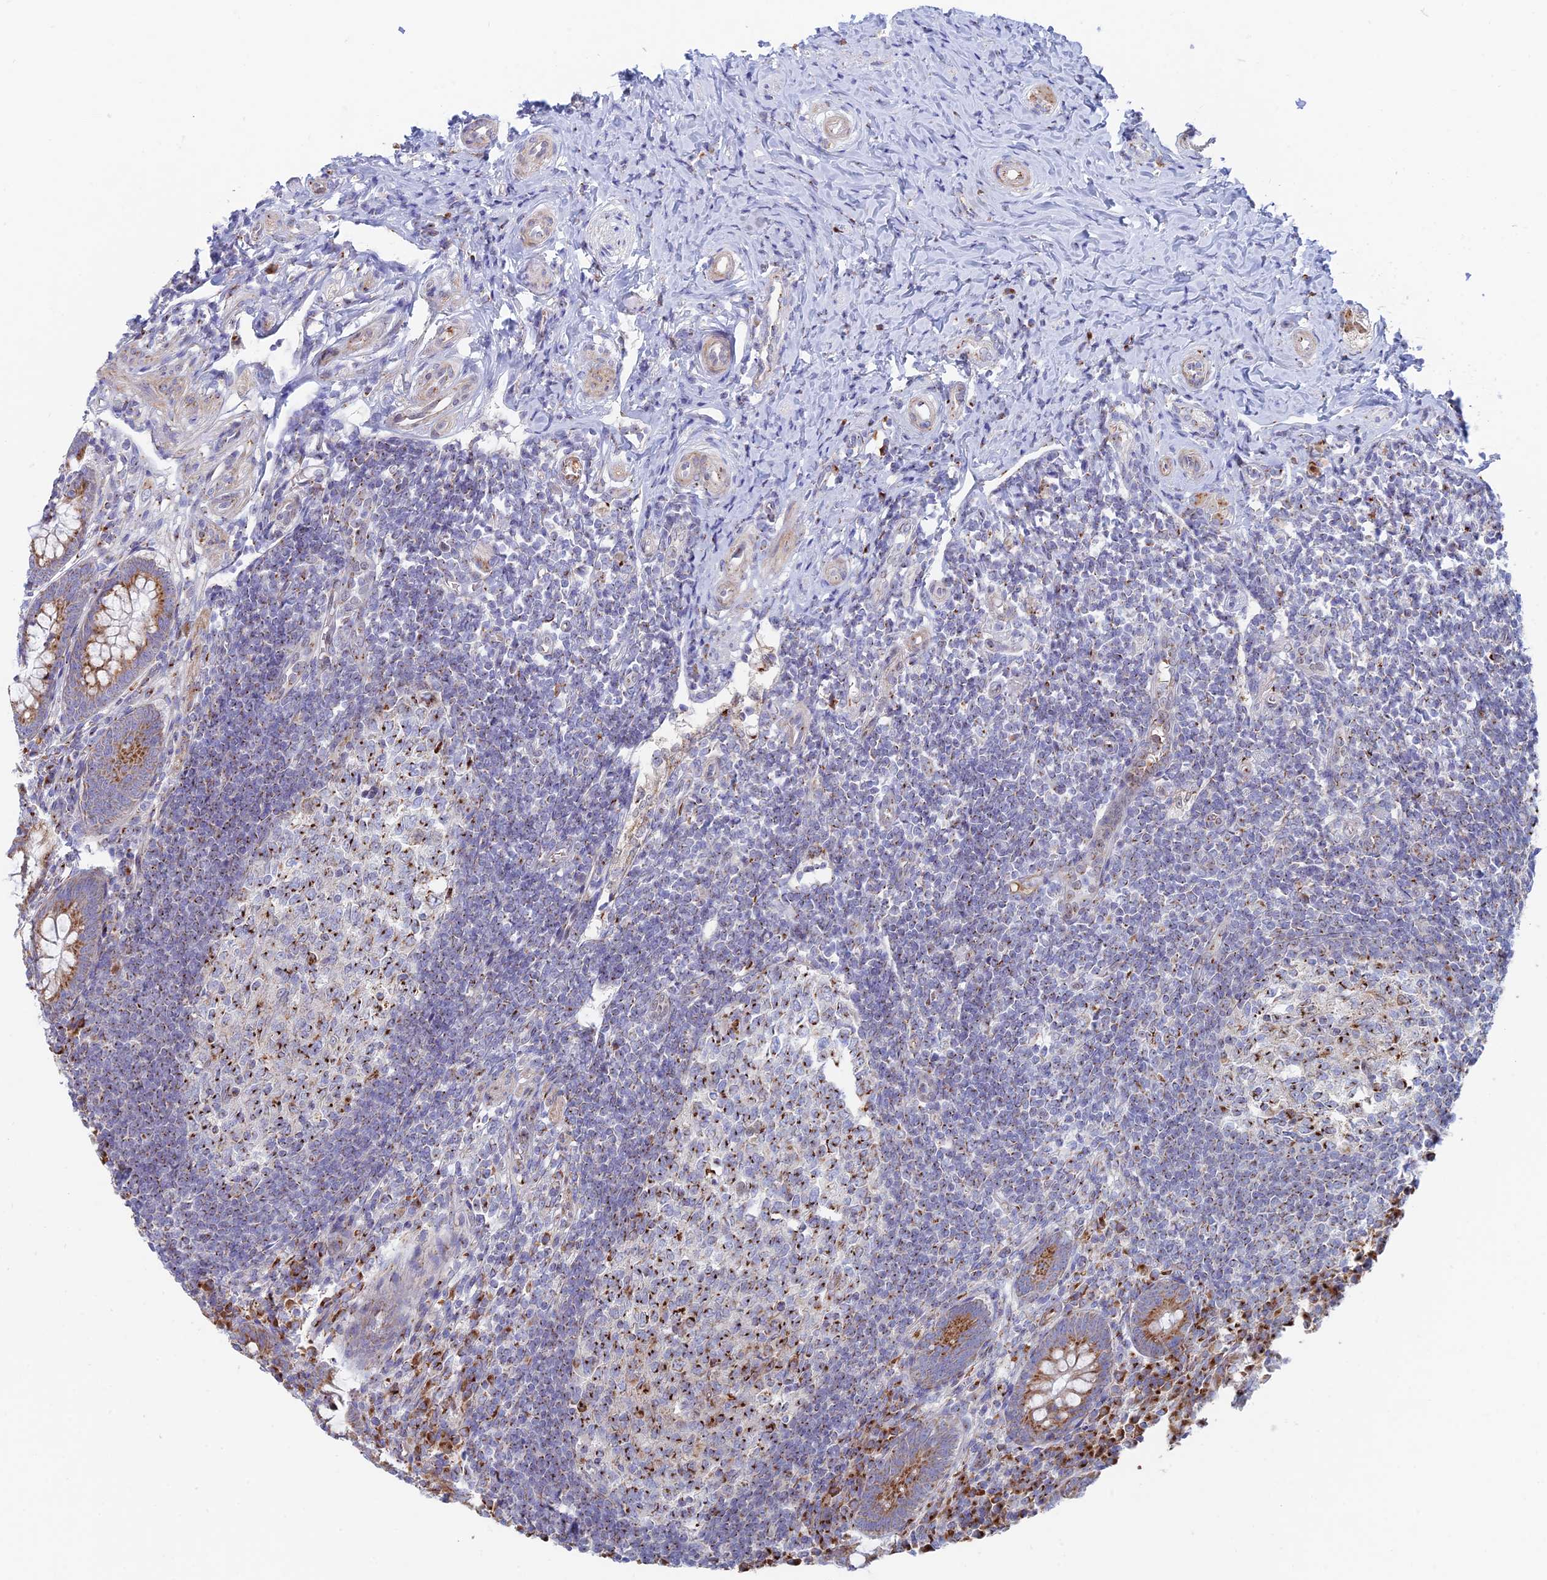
{"staining": {"intensity": "moderate", "quantity": ">75%", "location": "cytoplasmic/membranous"}, "tissue": "appendix", "cell_type": "Glandular cells", "image_type": "normal", "snomed": [{"axis": "morphology", "description": "Normal tissue, NOS"}, {"axis": "topography", "description": "Appendix"}], "caption": "IHC of normal appendix displays medium levels of moderate cytoplasmic/membranous staining in about >75% of glandular cells.", "gene": "ENSG00000267561", "patient": {"sex": "female", "age": 33}}